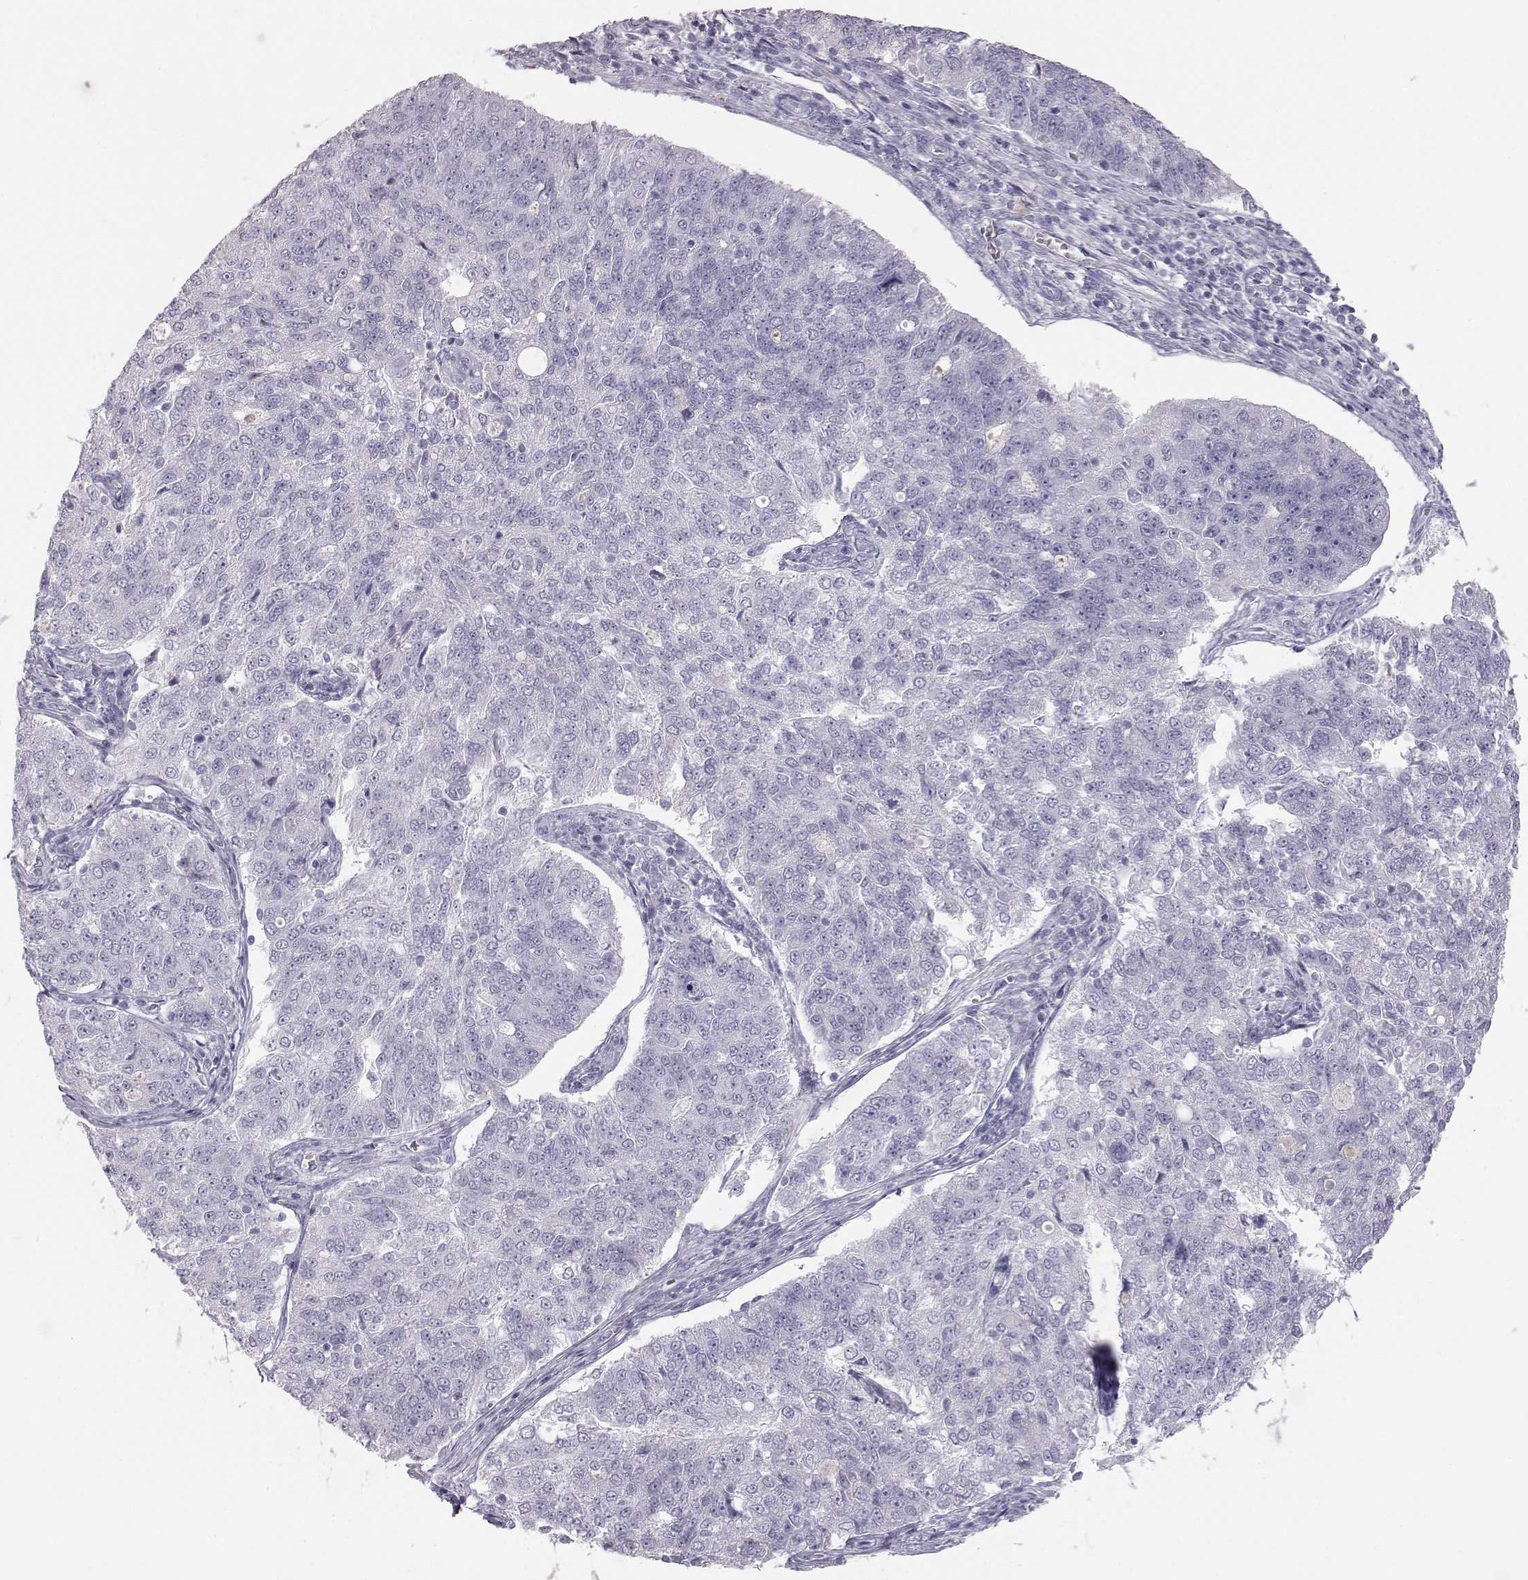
{"staining": {"intensity": "negative", "quantity": "none", "location": "none"}, "tissue": "endometrial cancer", "cell_type": "Tumor cells", "image_type": "cancer", "snomed": [{"axis": "morphology", "description": "Adenocarcinoma, NOS"}, {"axis": "topography", "description": "Endometrium"}], "caption": "The micrograph shows no significant expression in tumor cells of endometrial adenocarcinoma.", "gene": "KRTAP16-1", "patient": {"sex": "female", "age": 43}}